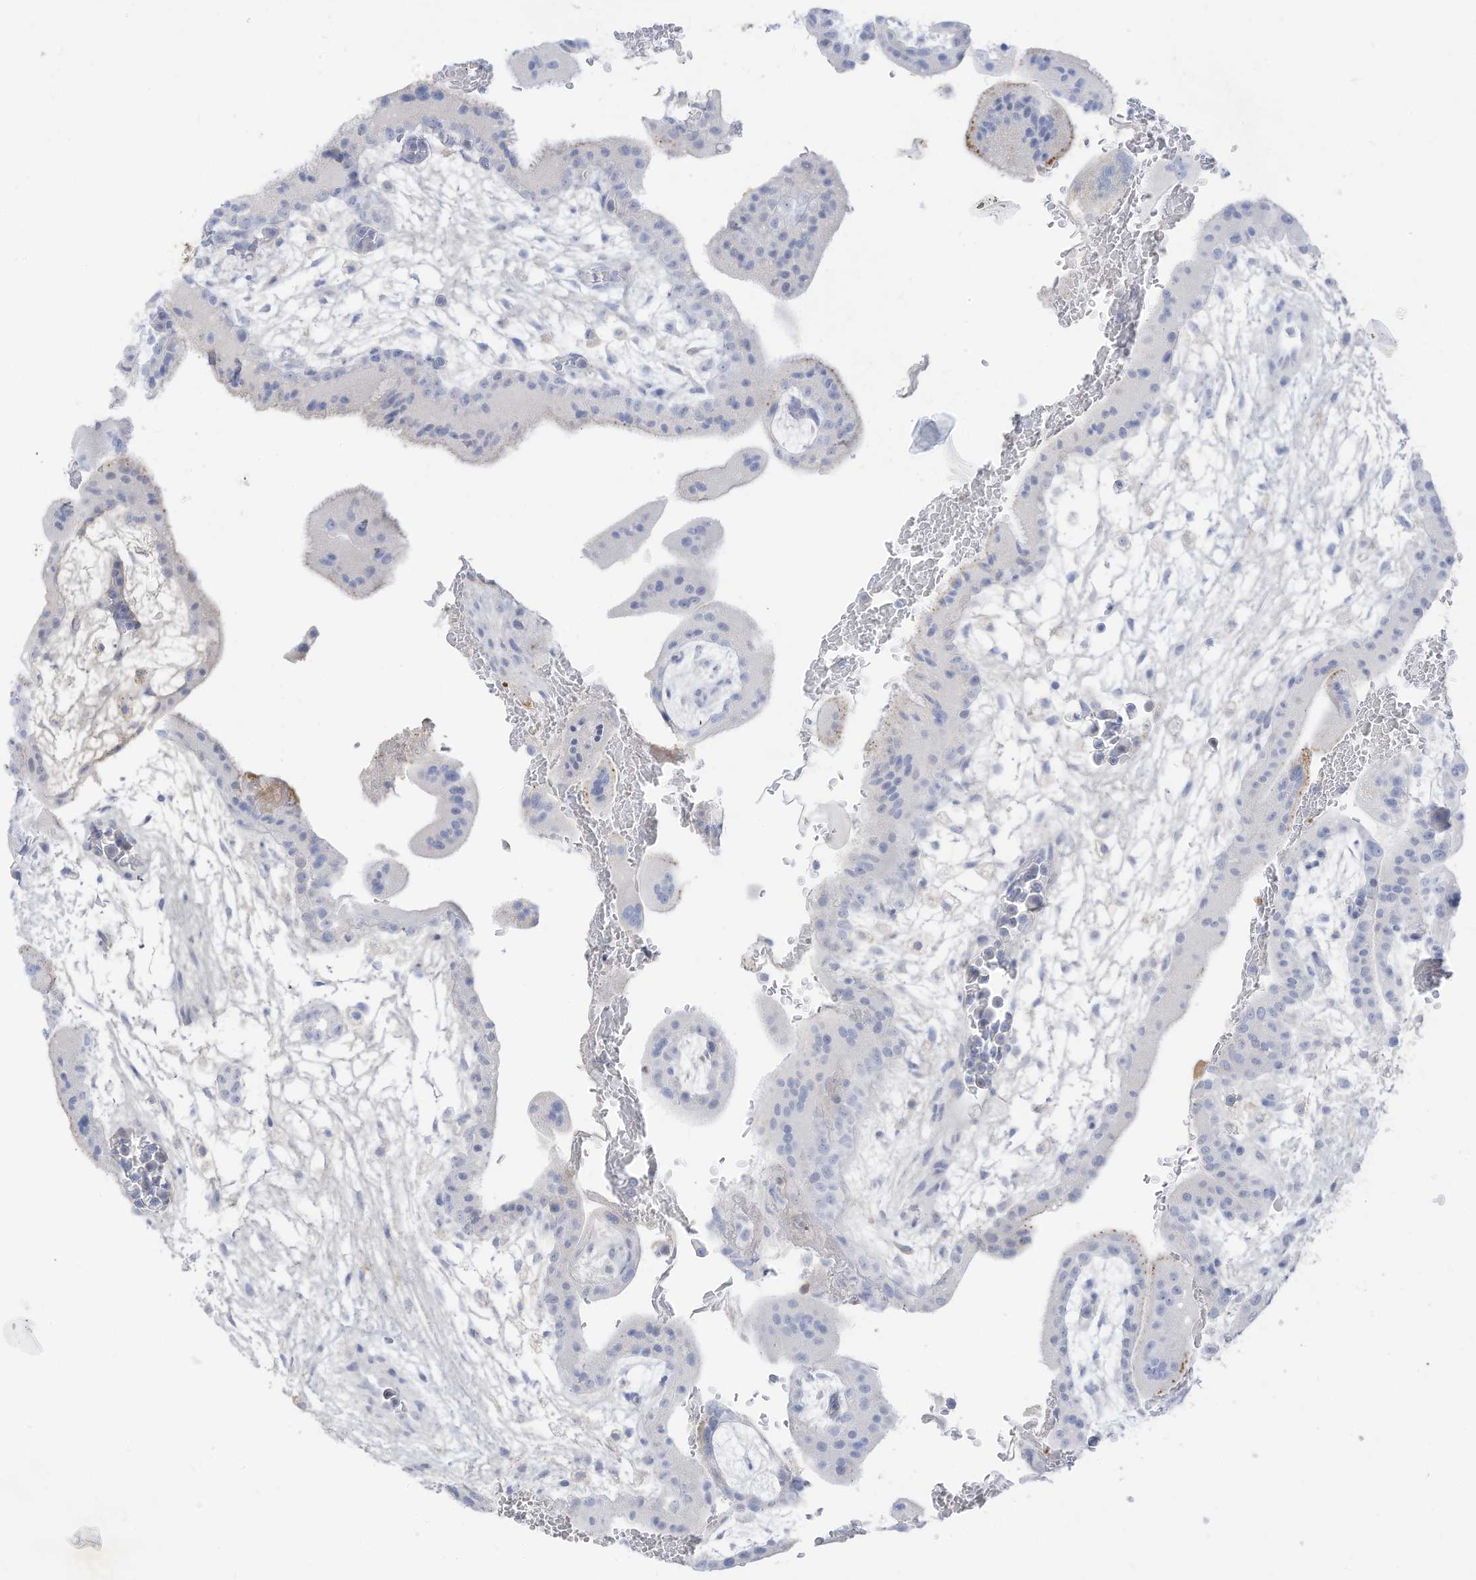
{"staining": {"intensity": "negative", "quantity": "none", "location": "none"}, "tissue": "placenta", "cell_type": "Decidual cells", "image_type": "normal", "snomed": [{"axis": "morphology", "description": "Normal tissue, NOS"}, {"axis": "topography", "description": "Placenta"}], "caption": "Placenta stained for a protein using immunohistochemistry displays no expression decidual cells.", "gene": "HSD17B13", "patient": {"sex": "female", "age": 35}}